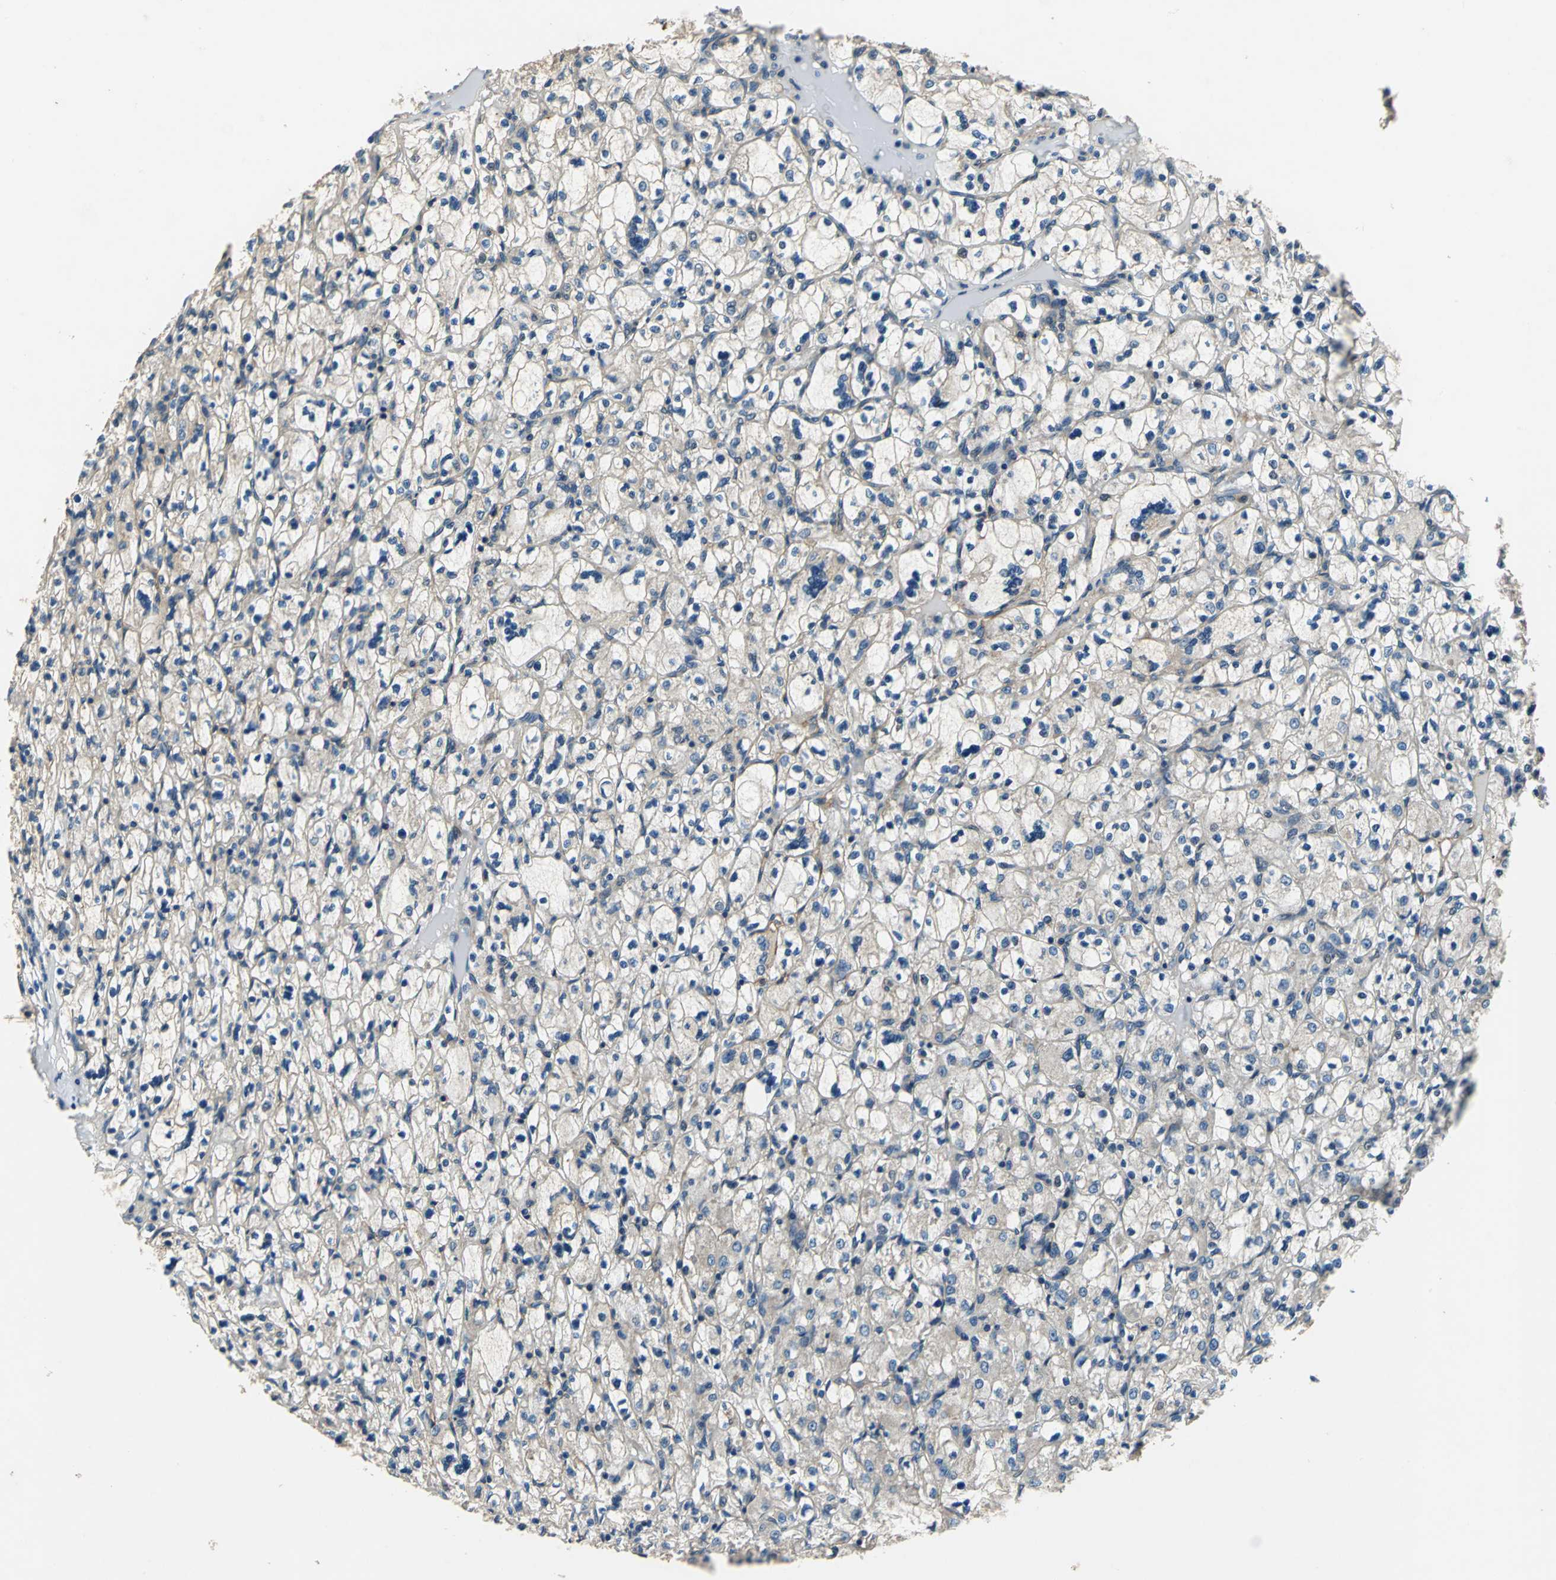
{"staining": {"intensity": "negative", "quantity": "none", "location": "none"}, "tissue": "renal cancer", "cell_type": "Tumor cells", "image_type": "cancer", "snomed": [{"axis": "morphology", "description": "Adenocarcinoma, NOS"}, {"axis": "topography", "description": "Kidney"}], "caption": "An immunohistochemistry micrograph of renal cancer (adenocarcinoma) is shown. There is no staining in tumor cells of renal cancer (adenocarcinoma).", "gene": "EMCN", "patient": {"sex": "female", "age": 83}}